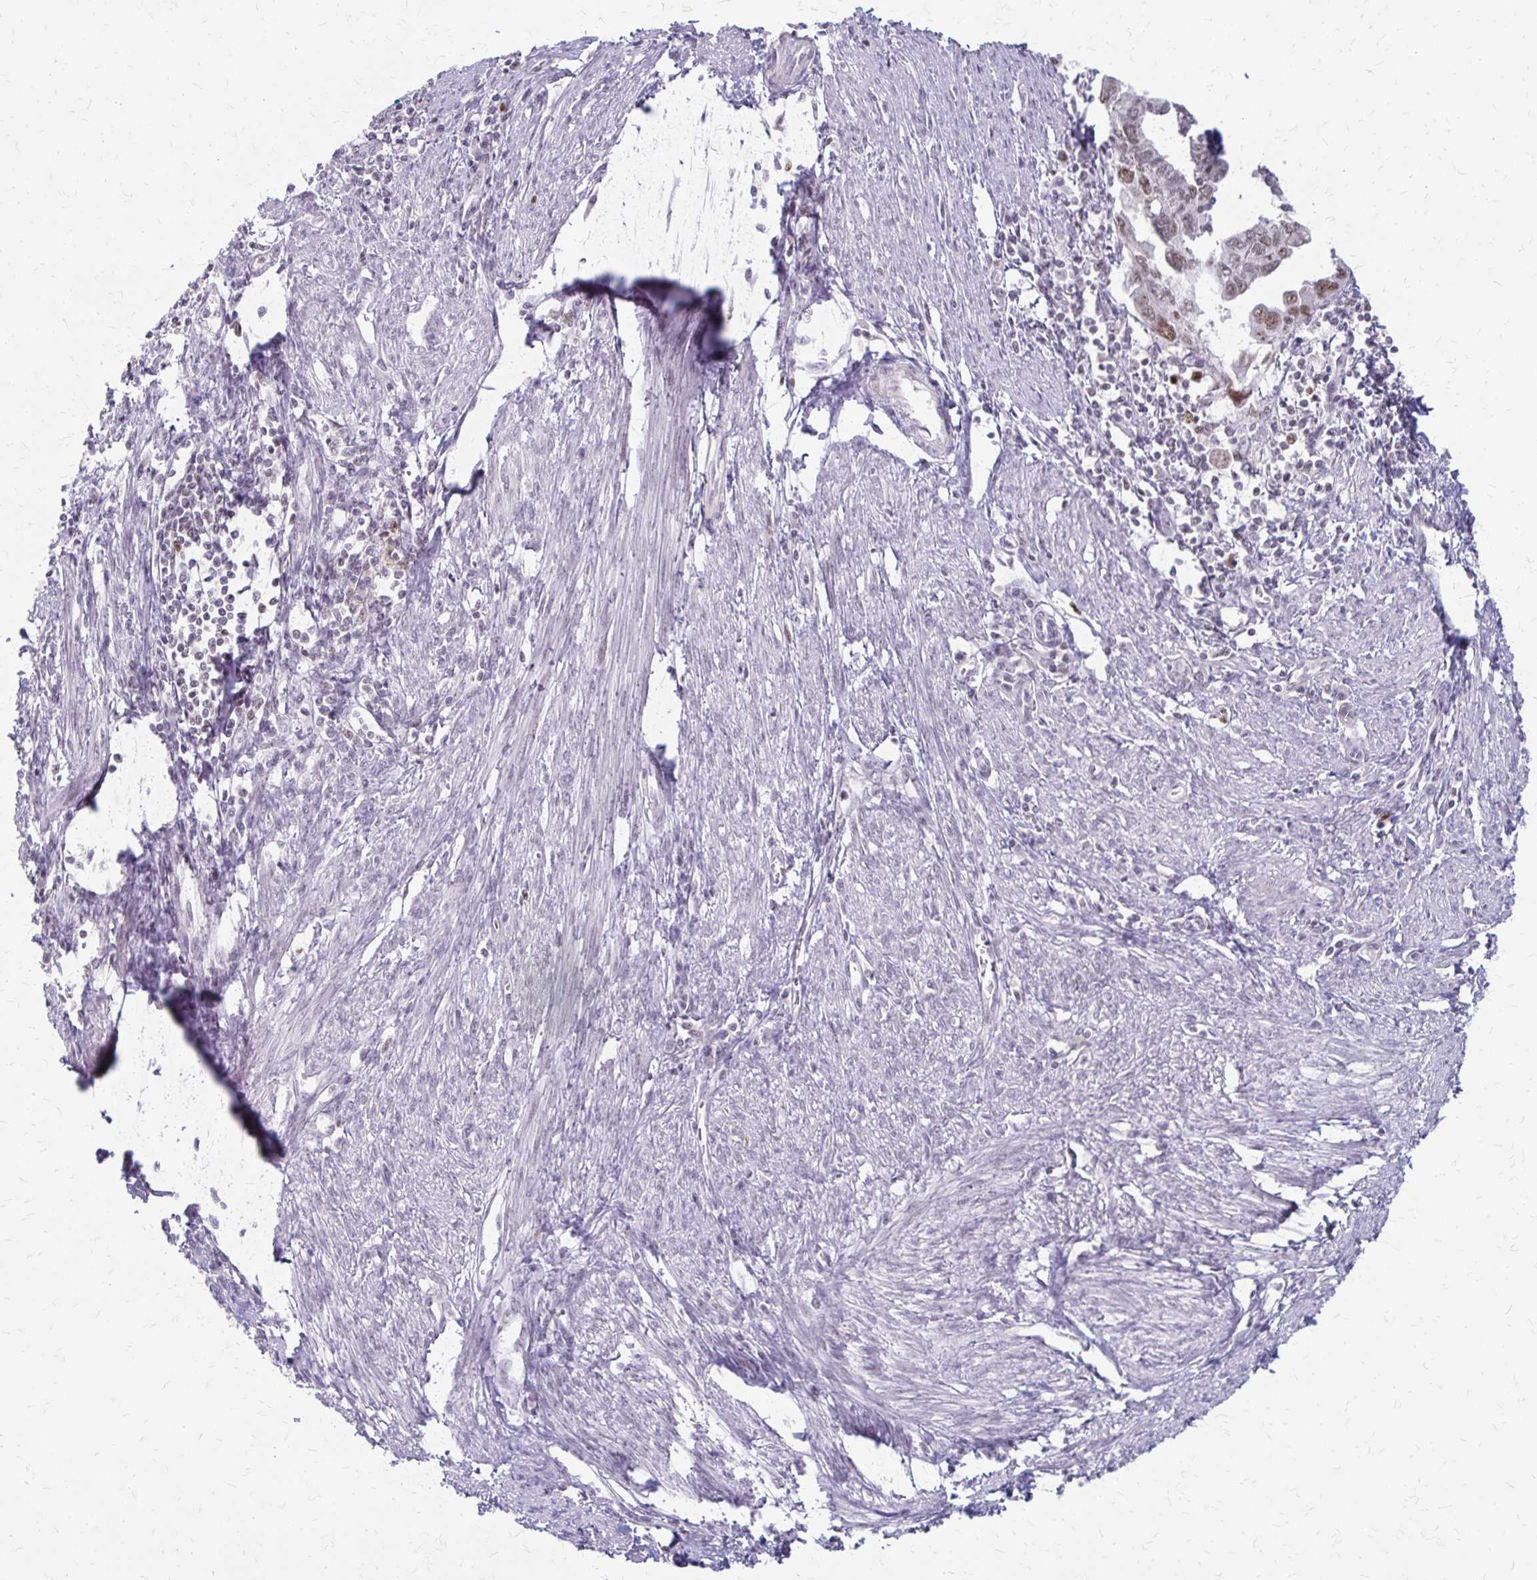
{"staining": {"intensity": "moderate", "quantity": ">75%", "location": "nuclear"}, "tissue": "endometrial cancer", "cell_type": "Tumor cells", "image_type": "cancer", "snomed": [{"axis": "morphology", "description": "Adenocarcinoma, NOS"}, {"axis": "topography", "description": "Endometrium"}], "caption": "Immunohistochemical staining of human endometrial adenocarcinoma reveals moderate nuclear protein expression in approximately >75% of tumor cells. (DAB IHC with brightfield microscopy, high magnification).", "gene": "EED", "patient": {"sex": "female", "age": 73}}